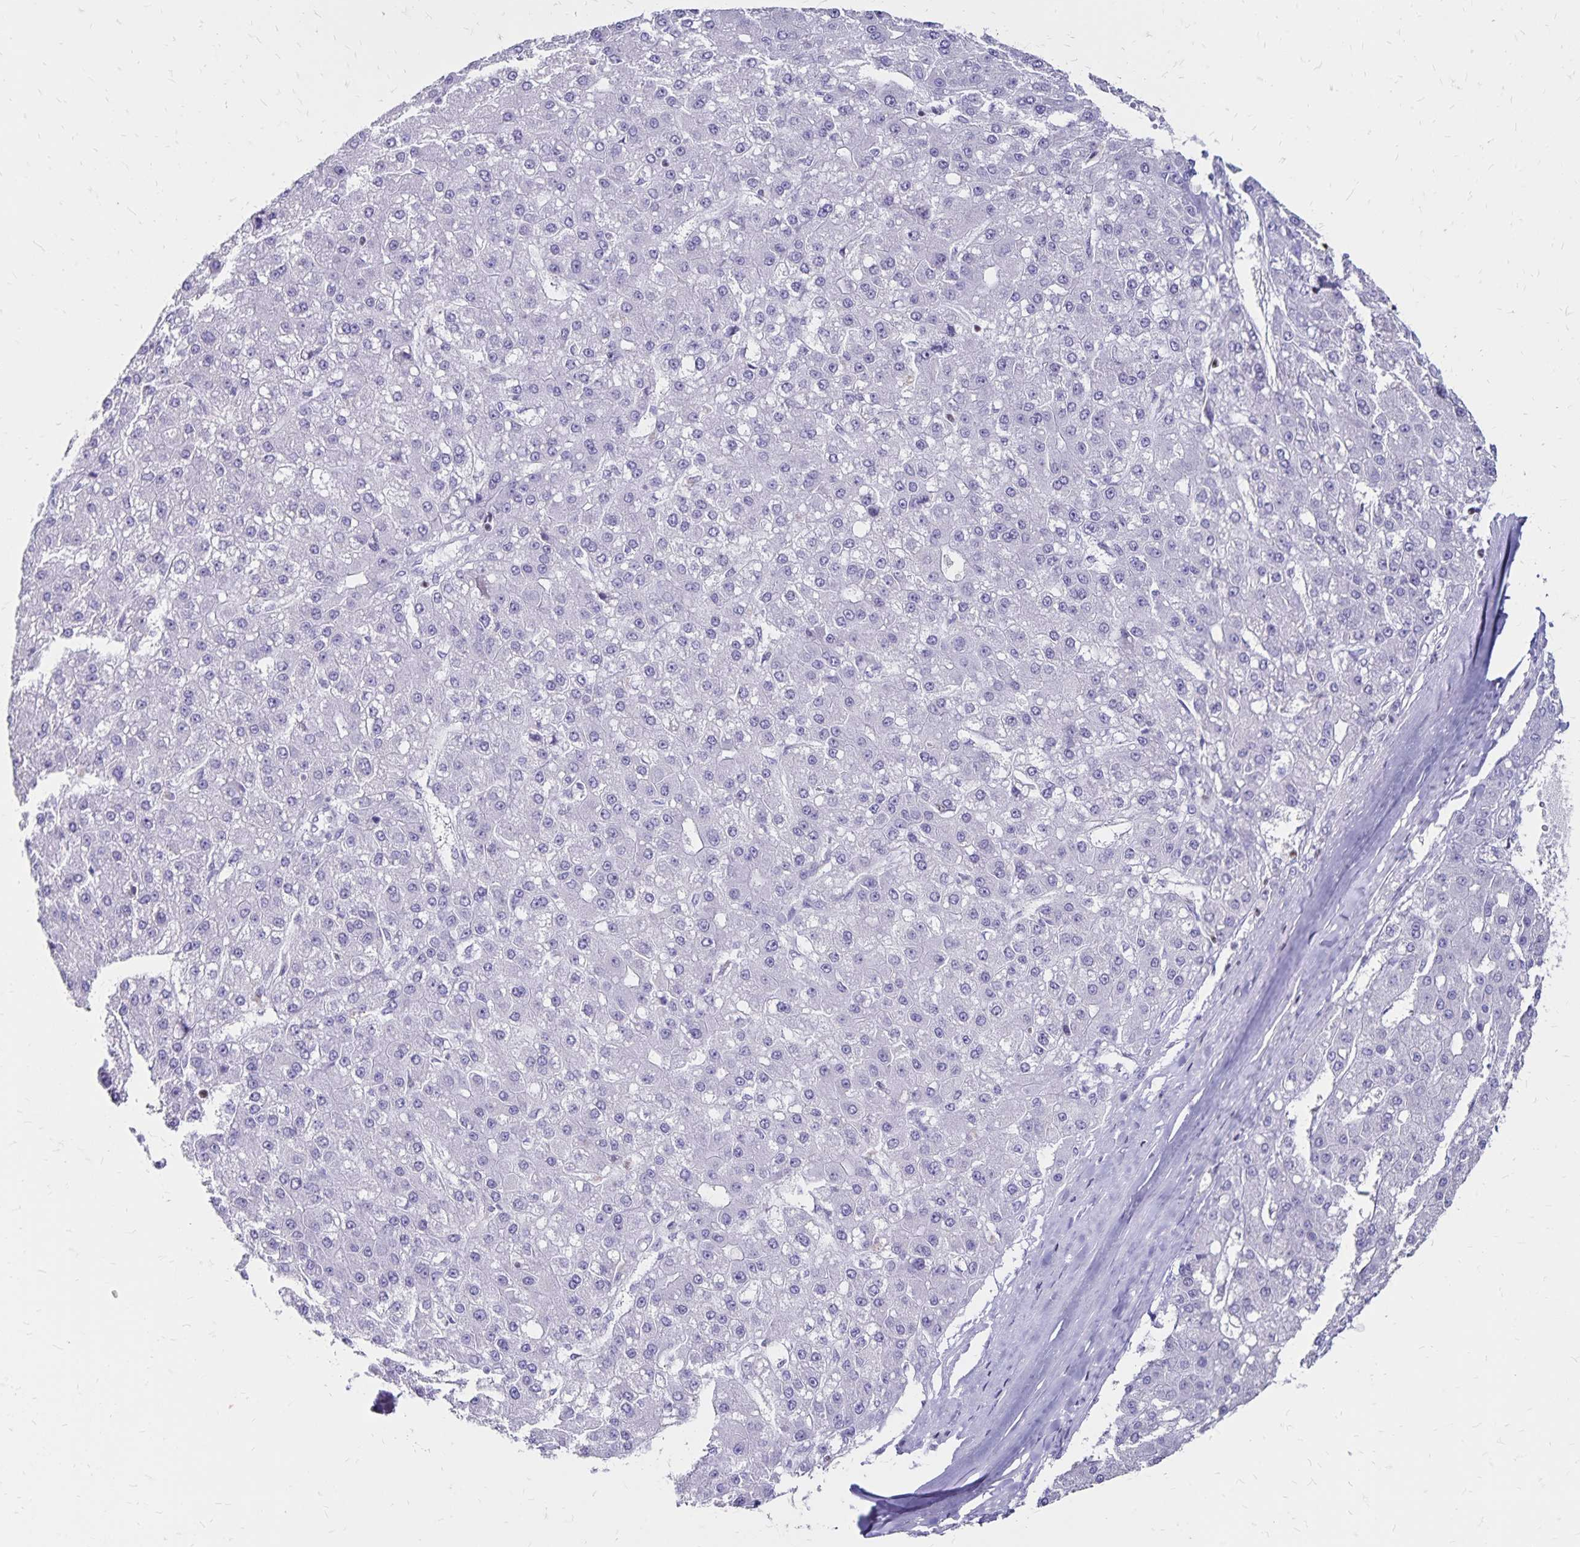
{"staining": {"intensity": "negative", "quantity": "none", "location": "none"}, "tissue": "liver cancer", "cell_type": "Tumor cells", "image_type": "cancer", "snomed": [{"axis": "morphology", "description": "Carcinoma, Hepatocellular, NOS"}, {"axis": "topography", "description": "Liver"}], "caption": "High magnification brightfield microscopy of liver cancer (hepatocellular carcinoma) stained with DAB (3,3'-diaminobenzidine) (brown) and counterstained with hematoxylin (blue): tumor cells show no significant staining.", "gene": "IKZF1", "patient": {"sex": "male", "age": 67}}